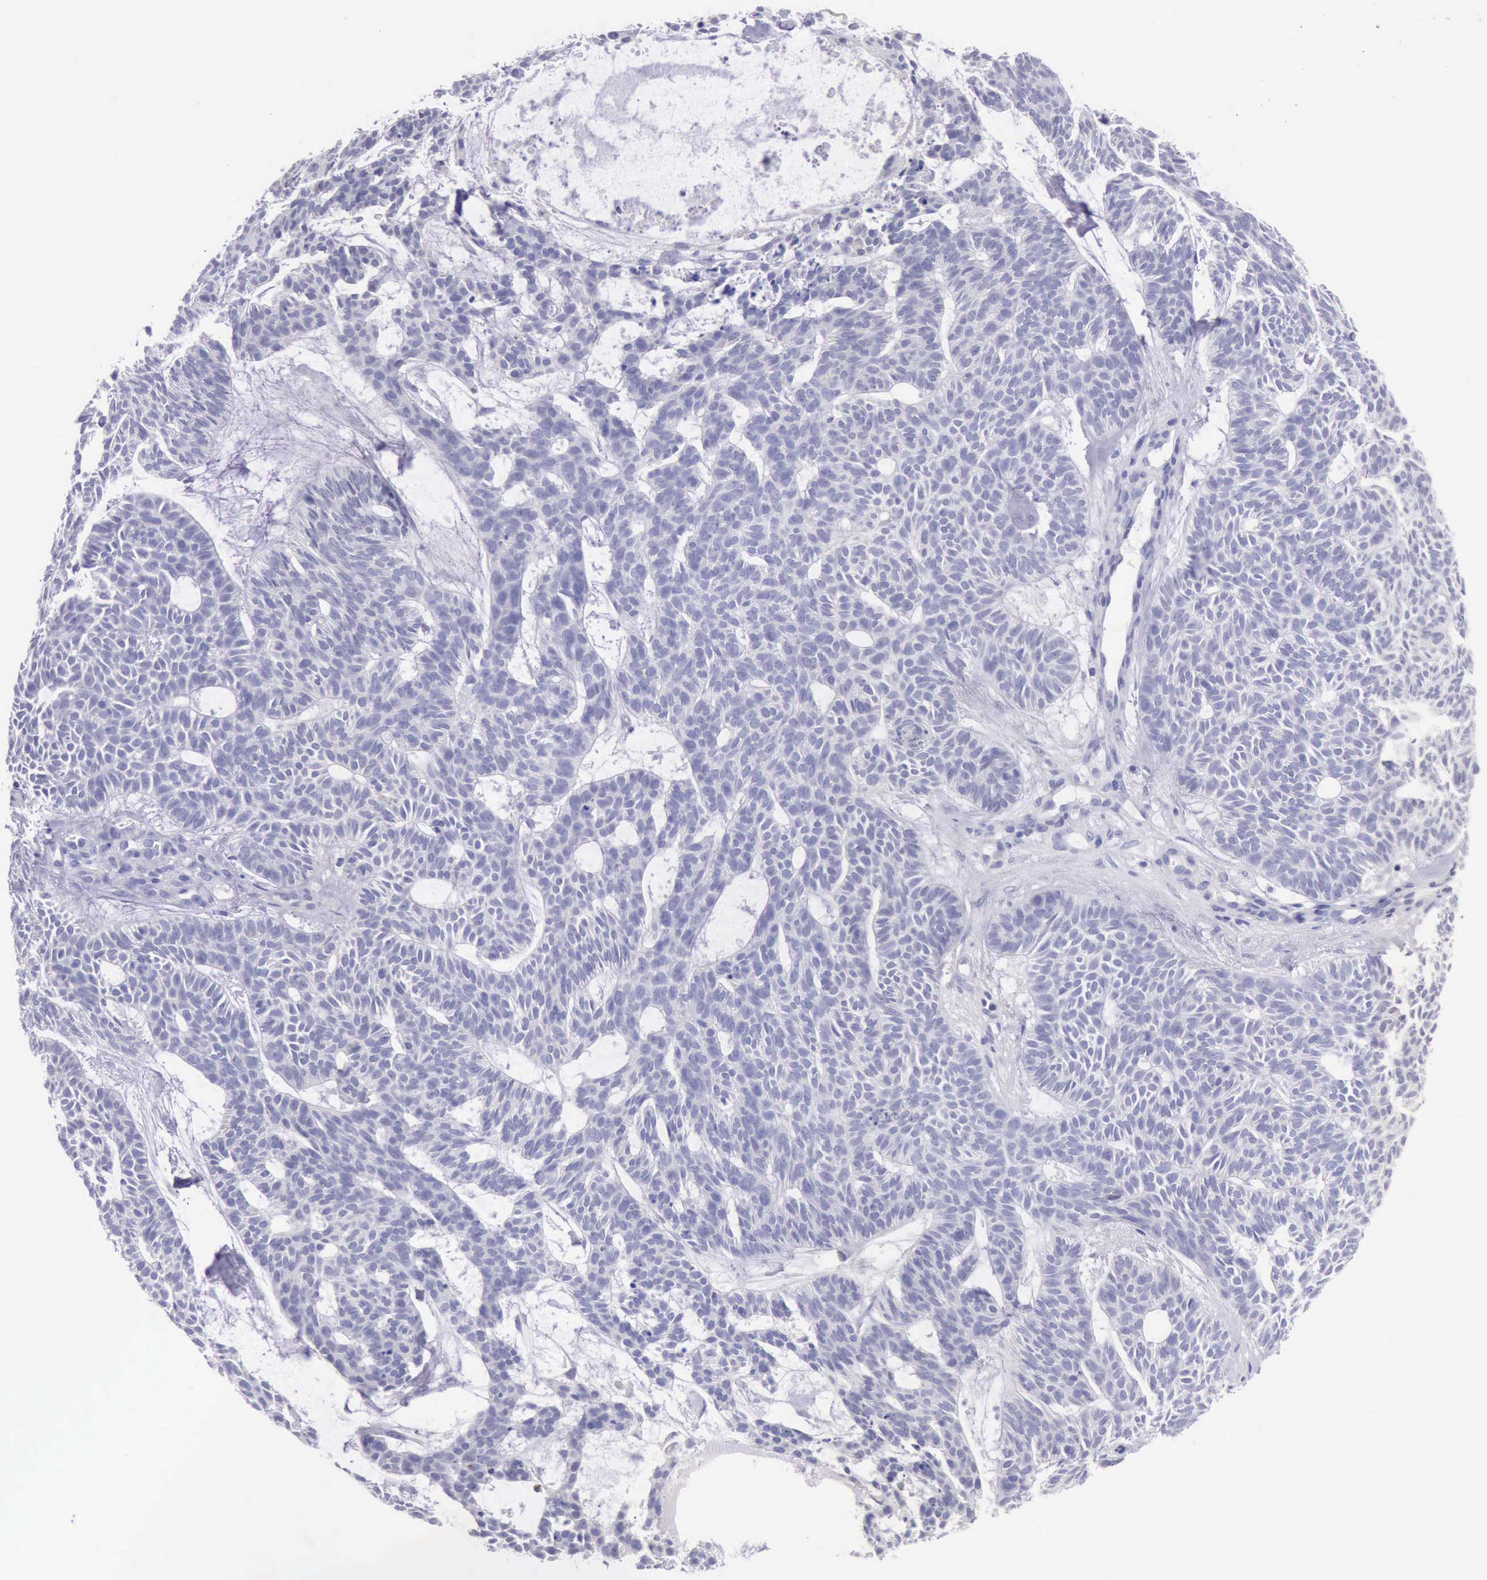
{"staining": {"intensity": "negative", "quantity": "none", "location": "none"}, "tissue": "skin cancer", "cell_type": "Tumor cells", "image_type": "cancer", "snomed": [{"axis": "morphology", "description": "Basal cell carcinoma"}, {"axis": "topography", "description": "Skin"}], "caption": "Skin cancer (basal cell carcinoma) was stained to show a protein in brown. There is no significant staining in tumor cells.", "gene": "LRFN5", "patient": {"sex": "male", "age": 75}}